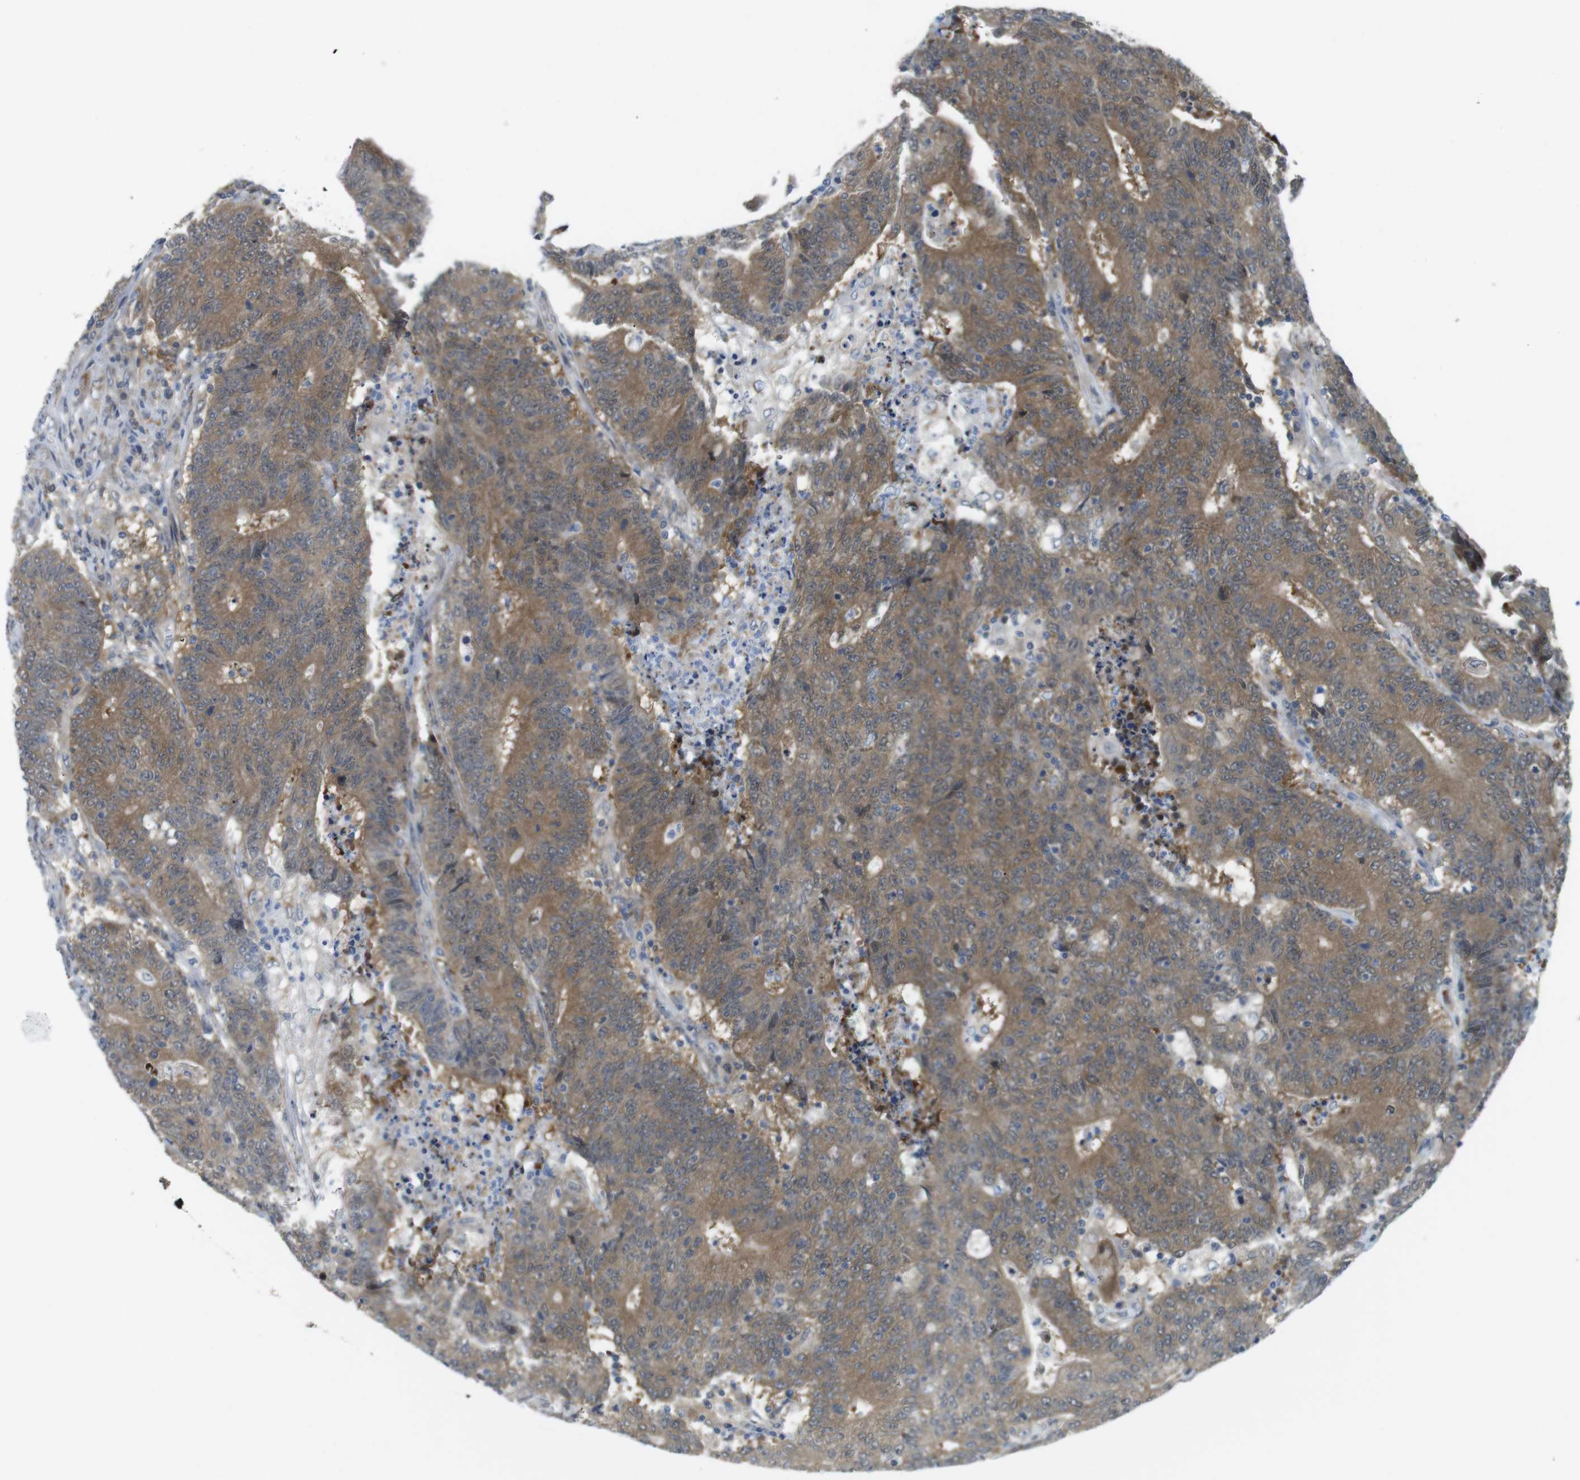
{"staining": {"intensity": "moderate", "quantity": ">75%", "location": "cytoplasmic/membranous"}, "tissue": "colorectal cancer", "cell_type": "Tumor cells", "image_type": "cancer", "snomed": [{"axis": "morphology", "description": "Normal tissue, NOS"}, {"axis": "morphology", "description": "Adenocarcinoma, NOS"}, {"axis": "topography", "description": "Colon"}], "caption": "There is medium levels of moderate cytoplasmic/membranous expression in tumor cells of adenocarcinoma (colorectal), as demonstrated by immunohistochemical staining (brown color).", "gene": "CASP2", "patient": {"sex": "female", "age": 75}}